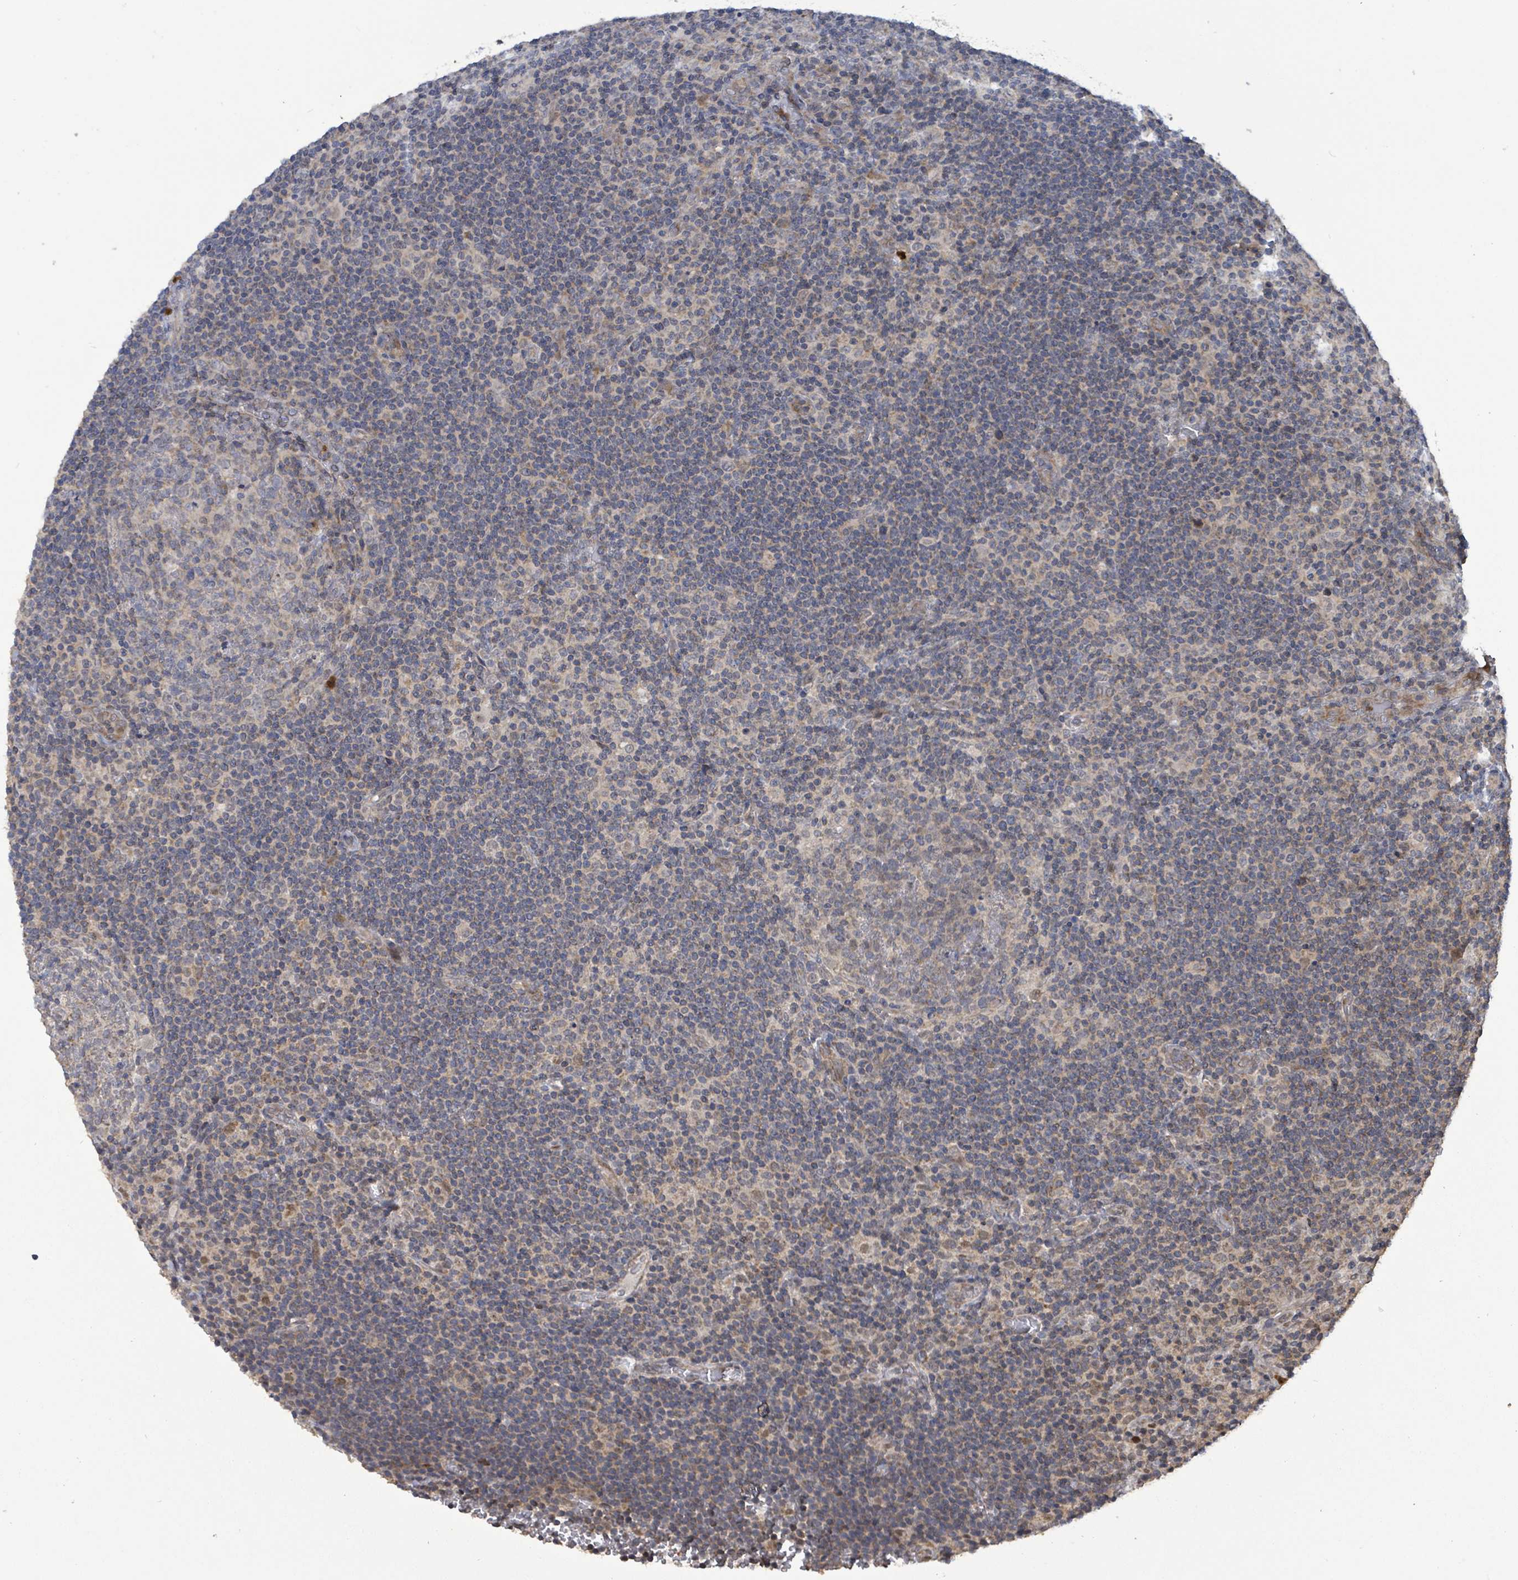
{"staining": {"intensity": "negative", "quantity": "none", "location": "none"}, "tissue": "lymphoma", "cell_type": "Tumor cells", "image_type": "cancer", "snomed": [{"axis": "morphology", "description": "Hodgkin's disease, NOS"}, {"axis": "topography", "description": "Lymph node"}], "caption": "A micrograph of human lymphoma is negative for staining in tumor cells.", "gene": "COQ6", "patient": {"sex": "female", "age": 57}}